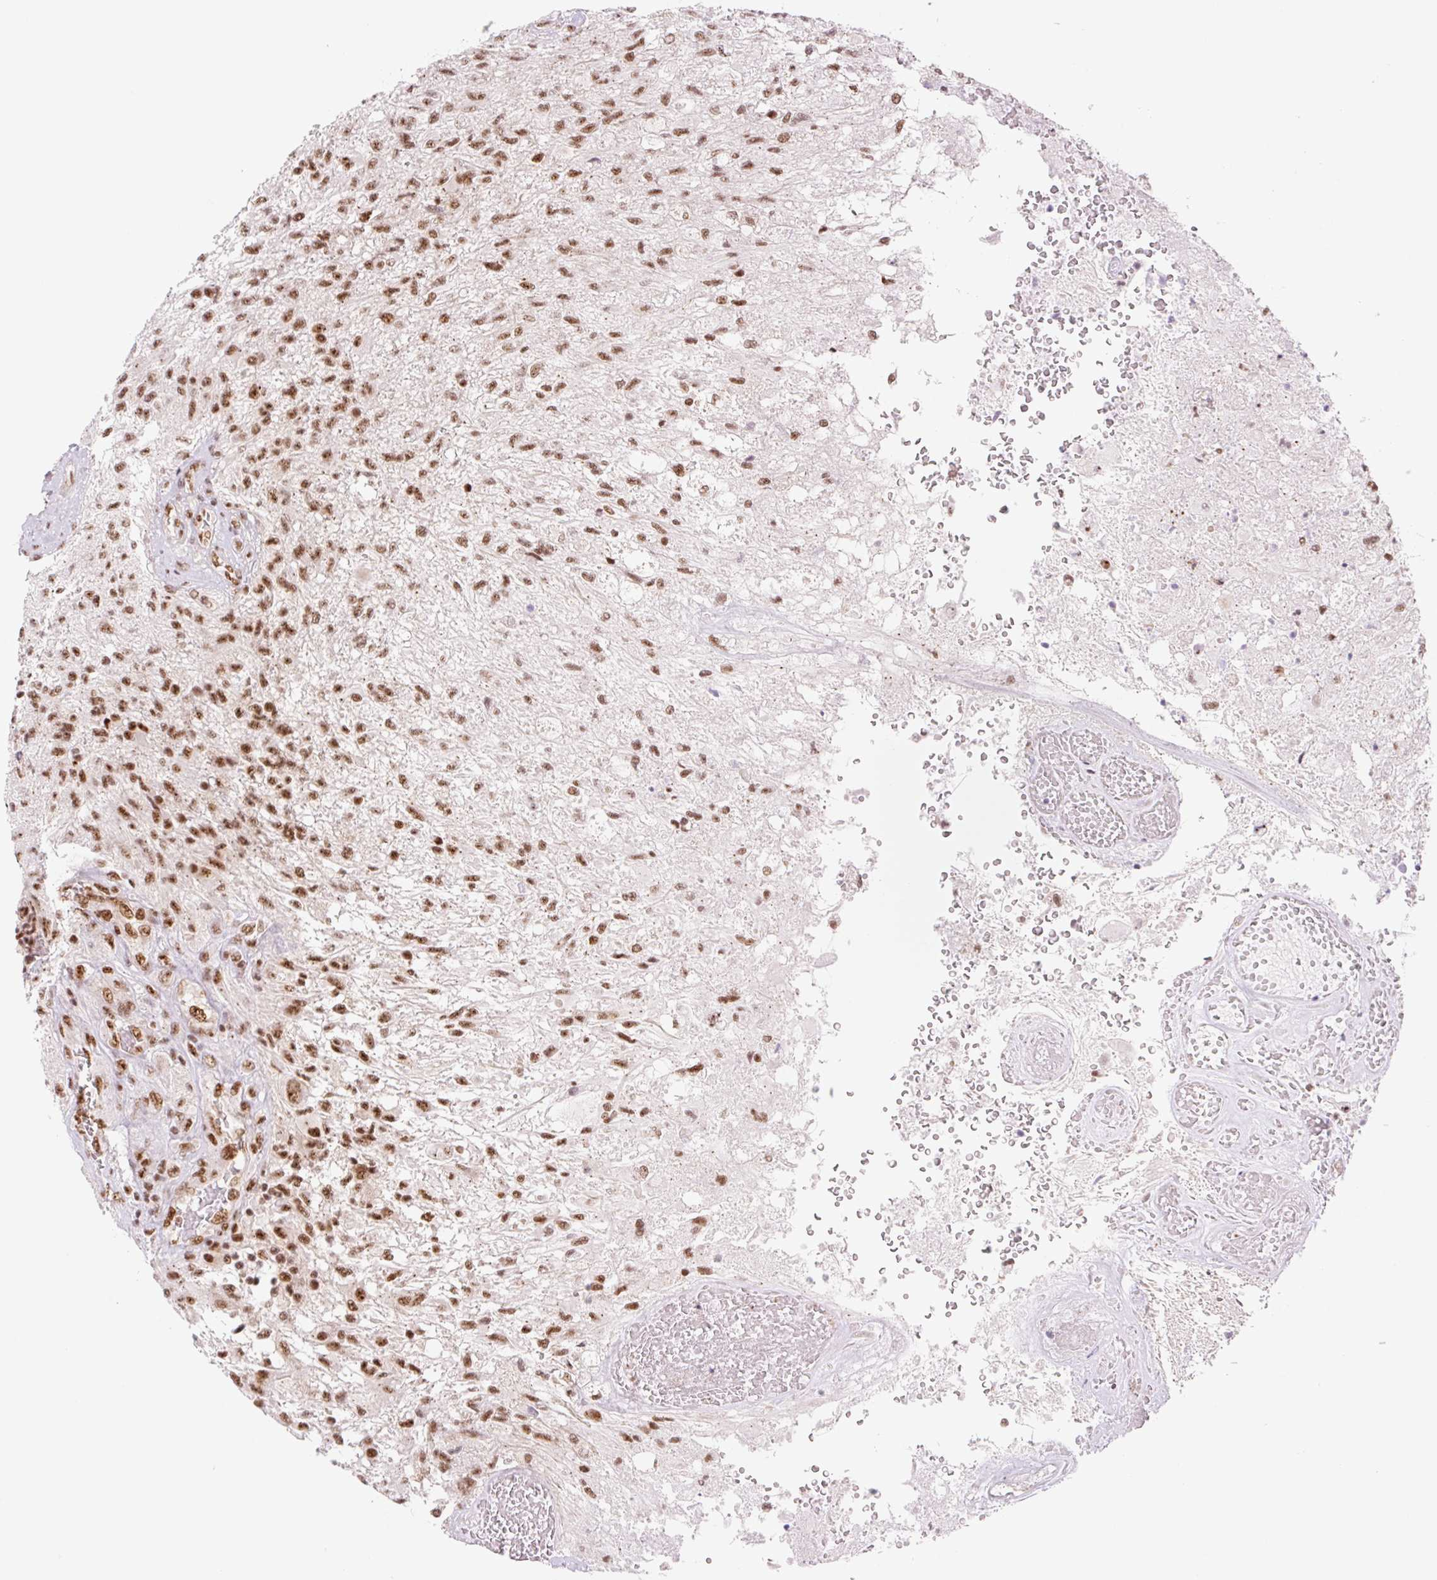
{"staining": {"intensity": "strong", "quantity": ">75%", "location": "nuclear"}, "tissue": "glioma", "cell_type": "Tumor cells", "image_type": "cancer", "snomed": [{"axis": "morphology", "description": "Glioma, malignant, High grade"}, {"axis": "topography", "description": "Brain"}], "caption": "Malignant high-grade glioma stained with IHC reveals strong nuclear staining in about >75% of tumor cells.", "gene": "PRDM11", "patient": {"sex": "male", "age": 56}}